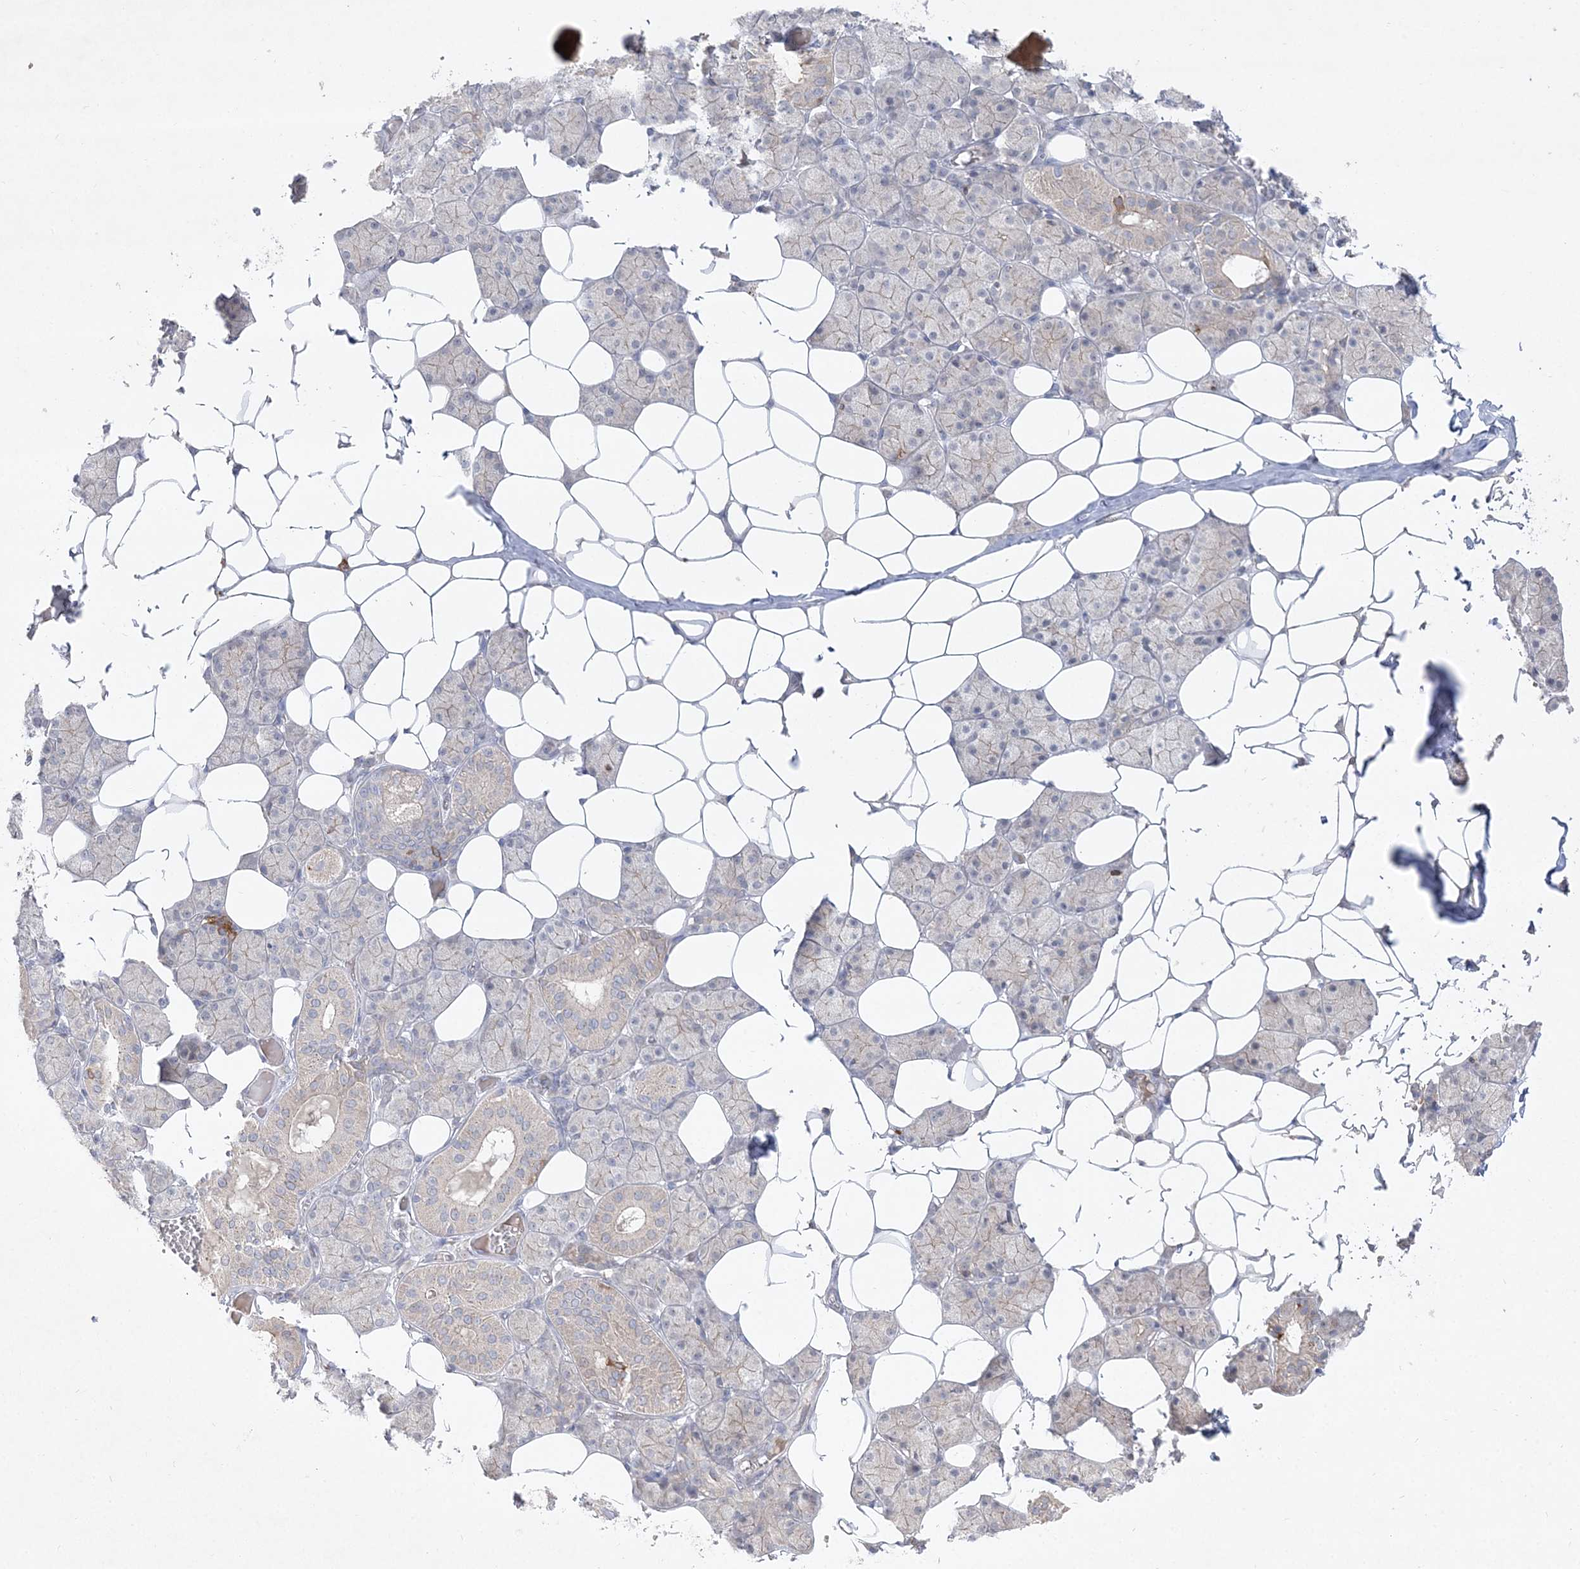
{"staining": {"intensity": "weak", "quantity": "<25%", "location": "cytoplasmic/membranous"}, "tissue": "salivary gland", "cell_type": "Glandular cells", "image_type": "normal", "snomed": [{"axis": "morphology", "description": "Normal tissue, NOS"}, {"axis": "topography", "description": "Salivary gland"}], "caption": "Immunohistochemical staining of unremarkable salivary gland exhibits no significant expression in glandular cells.", "gene": "CLNK", "patient": {"sex": "female", "age": 33}}